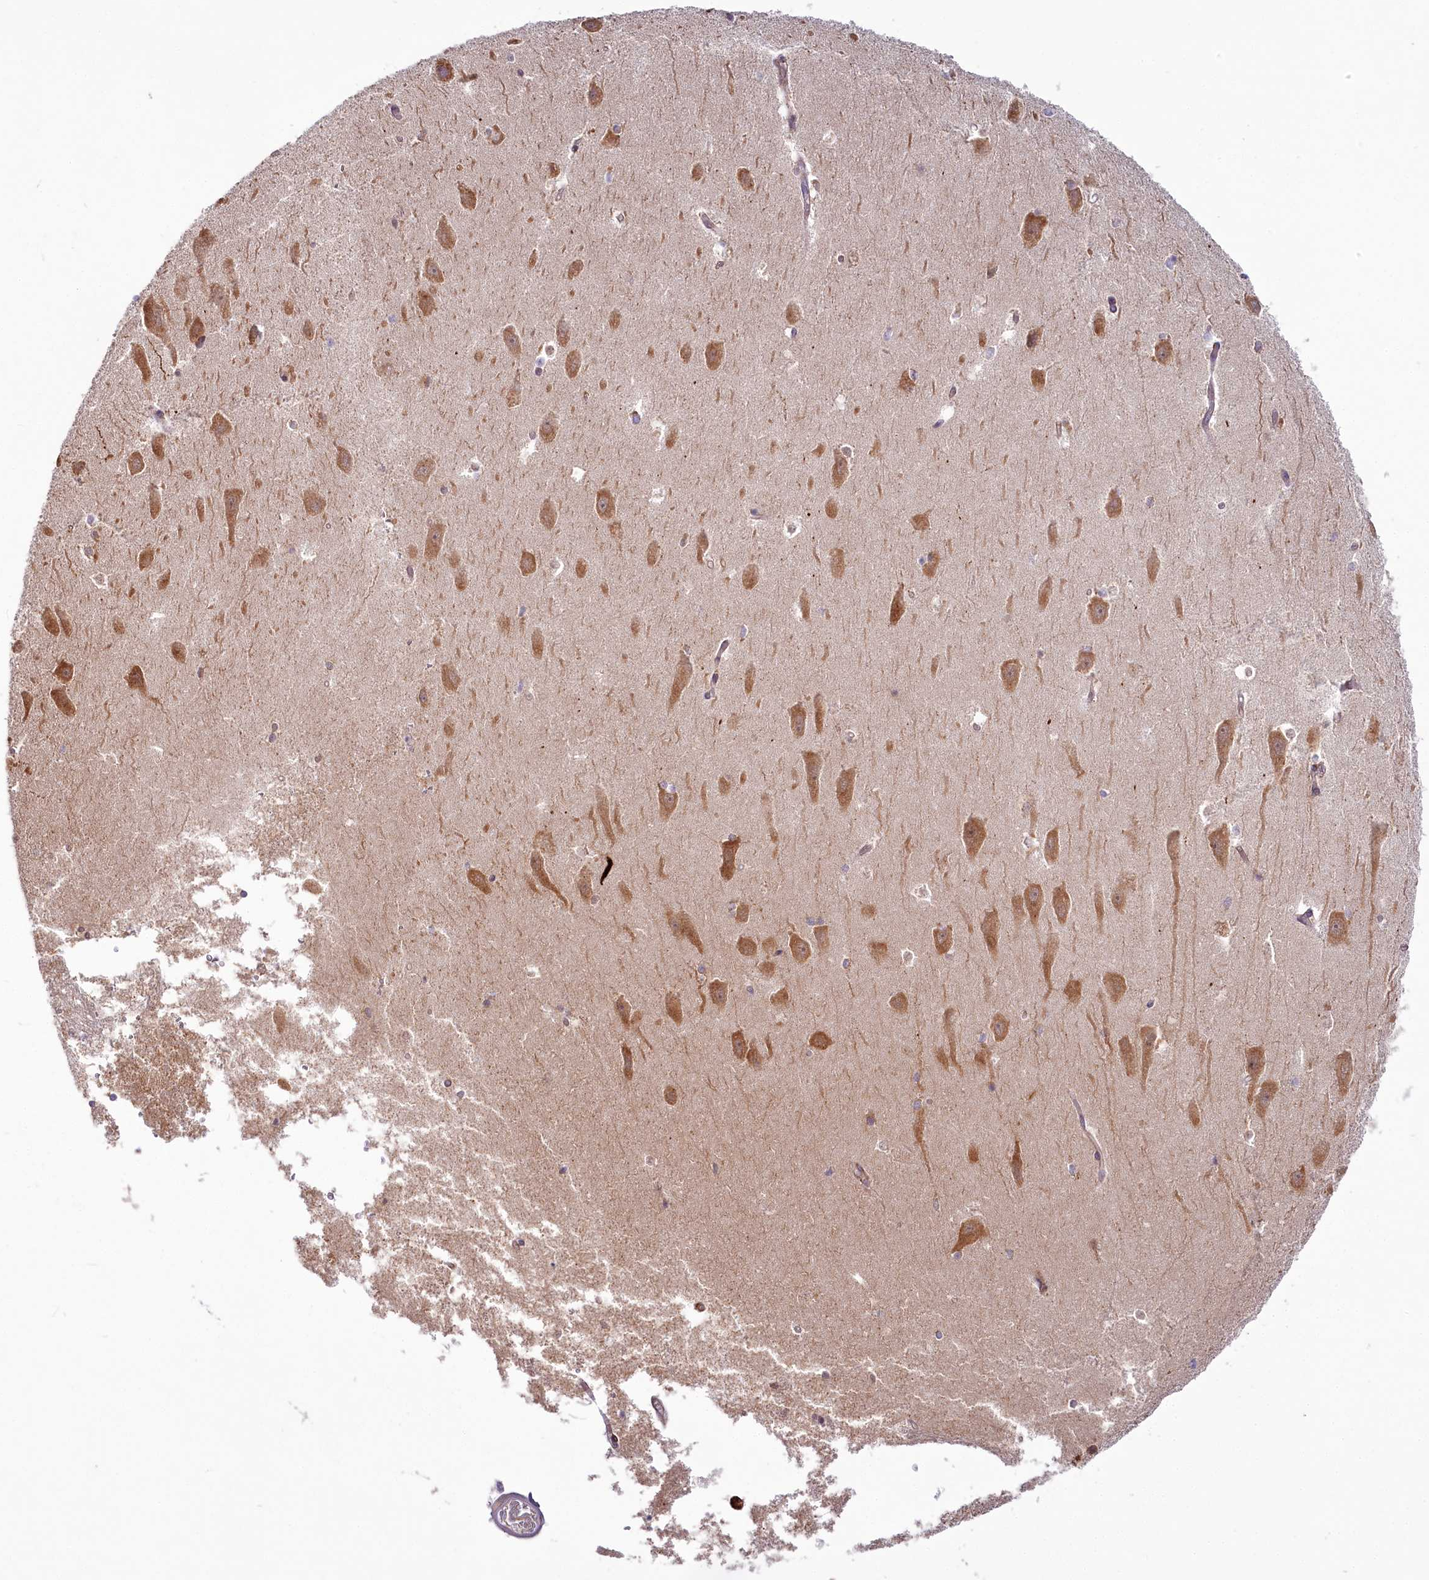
{"staining": {"intensity": "negative", "quantity": "none", "location": "none"}, "tissue": "hippocampus", "cell_type": "Glial cells", "image_type": "normal", "snomed": [{"axis": "morphology", "description": "Normal tissue, NOS"}, {"axis": "topography", "description": "Hippocampus"}], "caption": "Immunohistochemical staining of unremarkable hippocampus exhibits no significant positivity in glial cells.", "gene": "POGLUT1", "patient": {"sex": "male", "age": 45}}